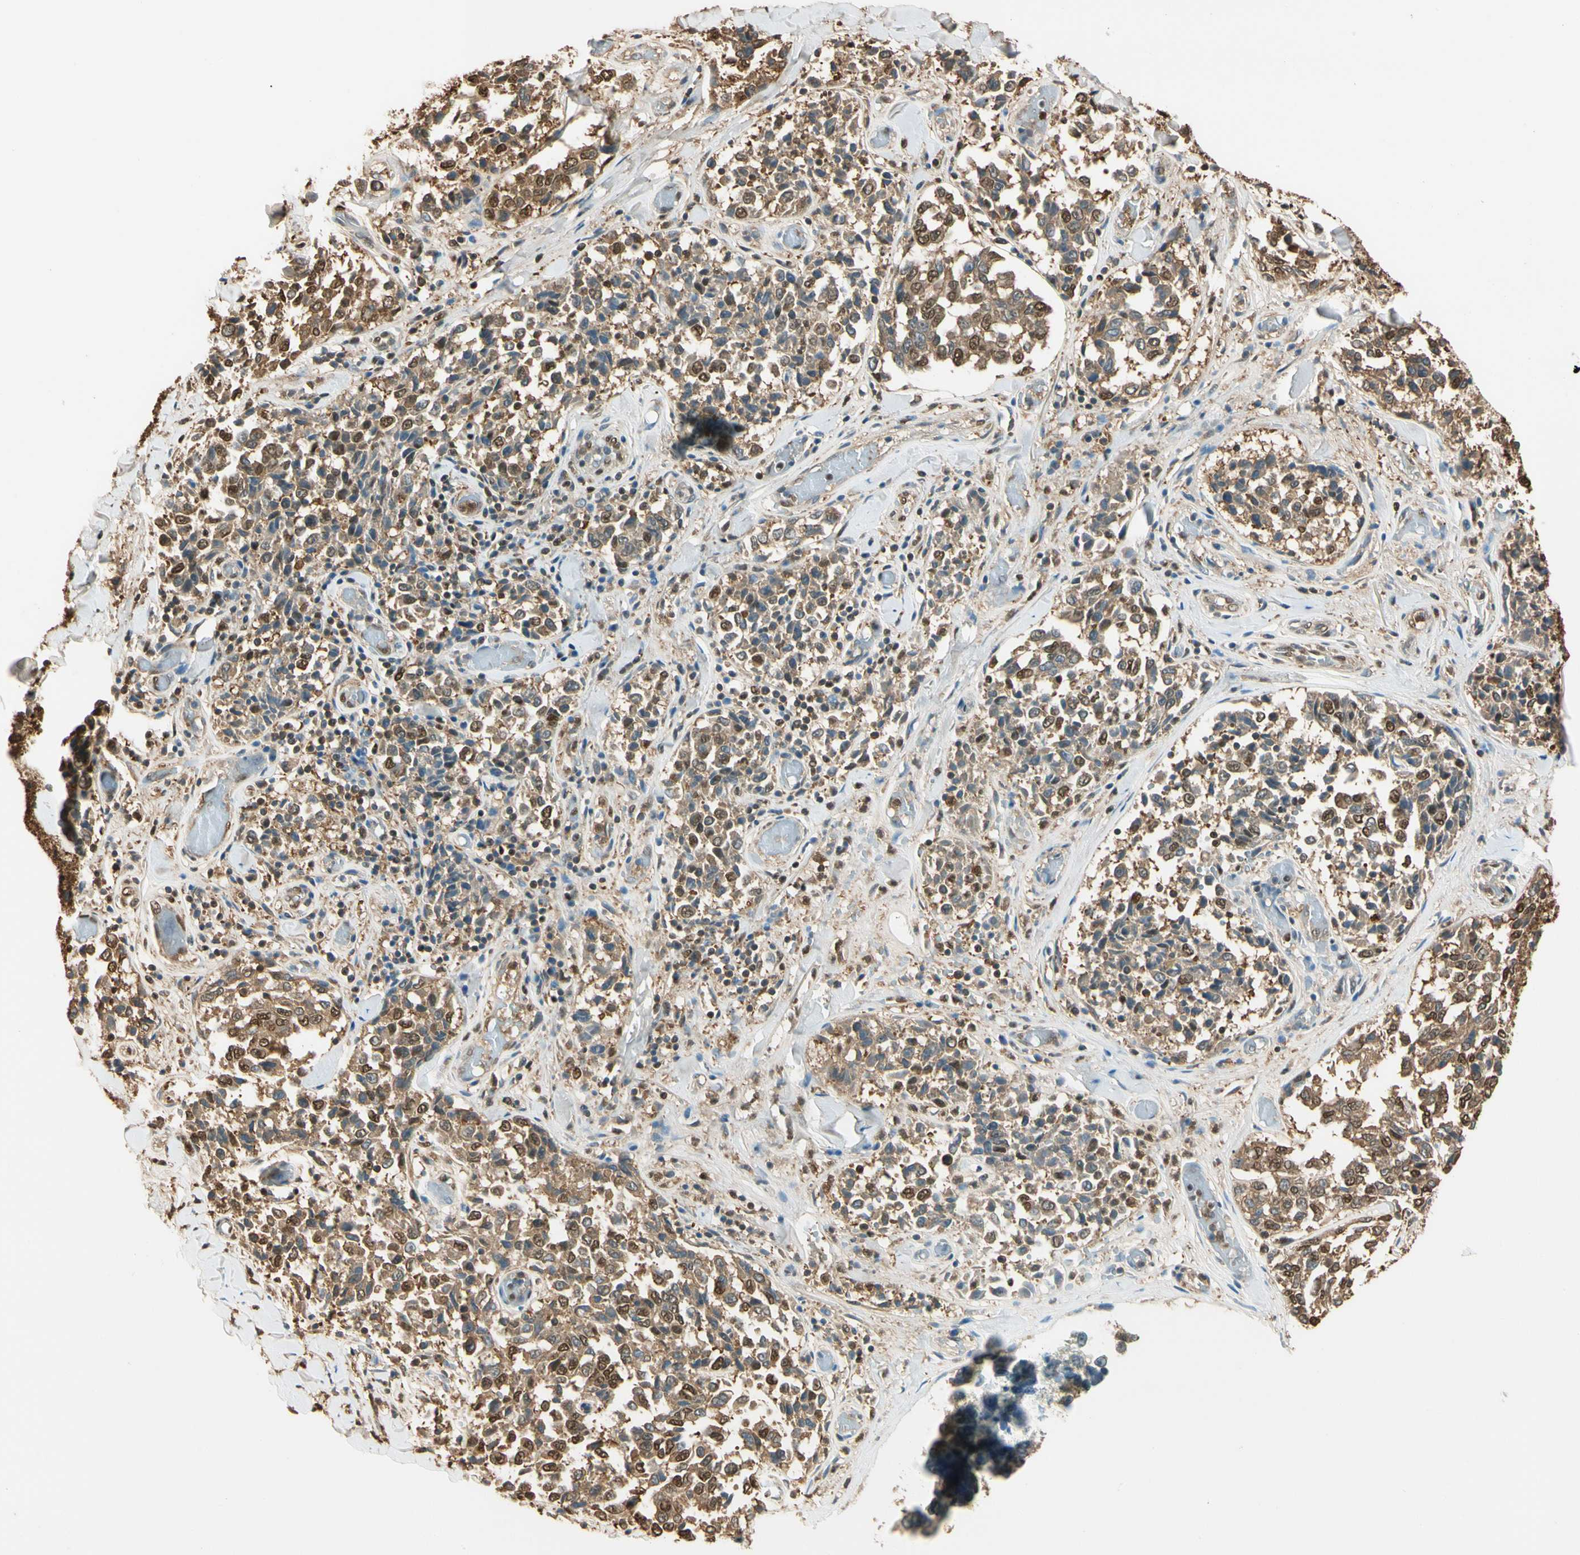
{"staining": {"intensity": "moderate", "quantity": ">75%", "location": "cytoplasmic/membranous,nuclear"}, "tissue": "melanoma", "cell_type": "Tumor cells", "image_type": "cancer", "snomed": [{"axis": "morphology", "description": "Malignant melanoma, NOS"}, {"axis": "topography", "description": "Skin"}], "caption": "Immunohistochemical staining of malignant melanoma displays medium levels of moderate cytoplasmic/membranous and nuclear protein expression in about >75% of tumor cells. (brown staining indicates protein expression, while blue staining denotes nuclei).", "gene": "PNCK", "patient": {"sex": "female", "age": 64}}